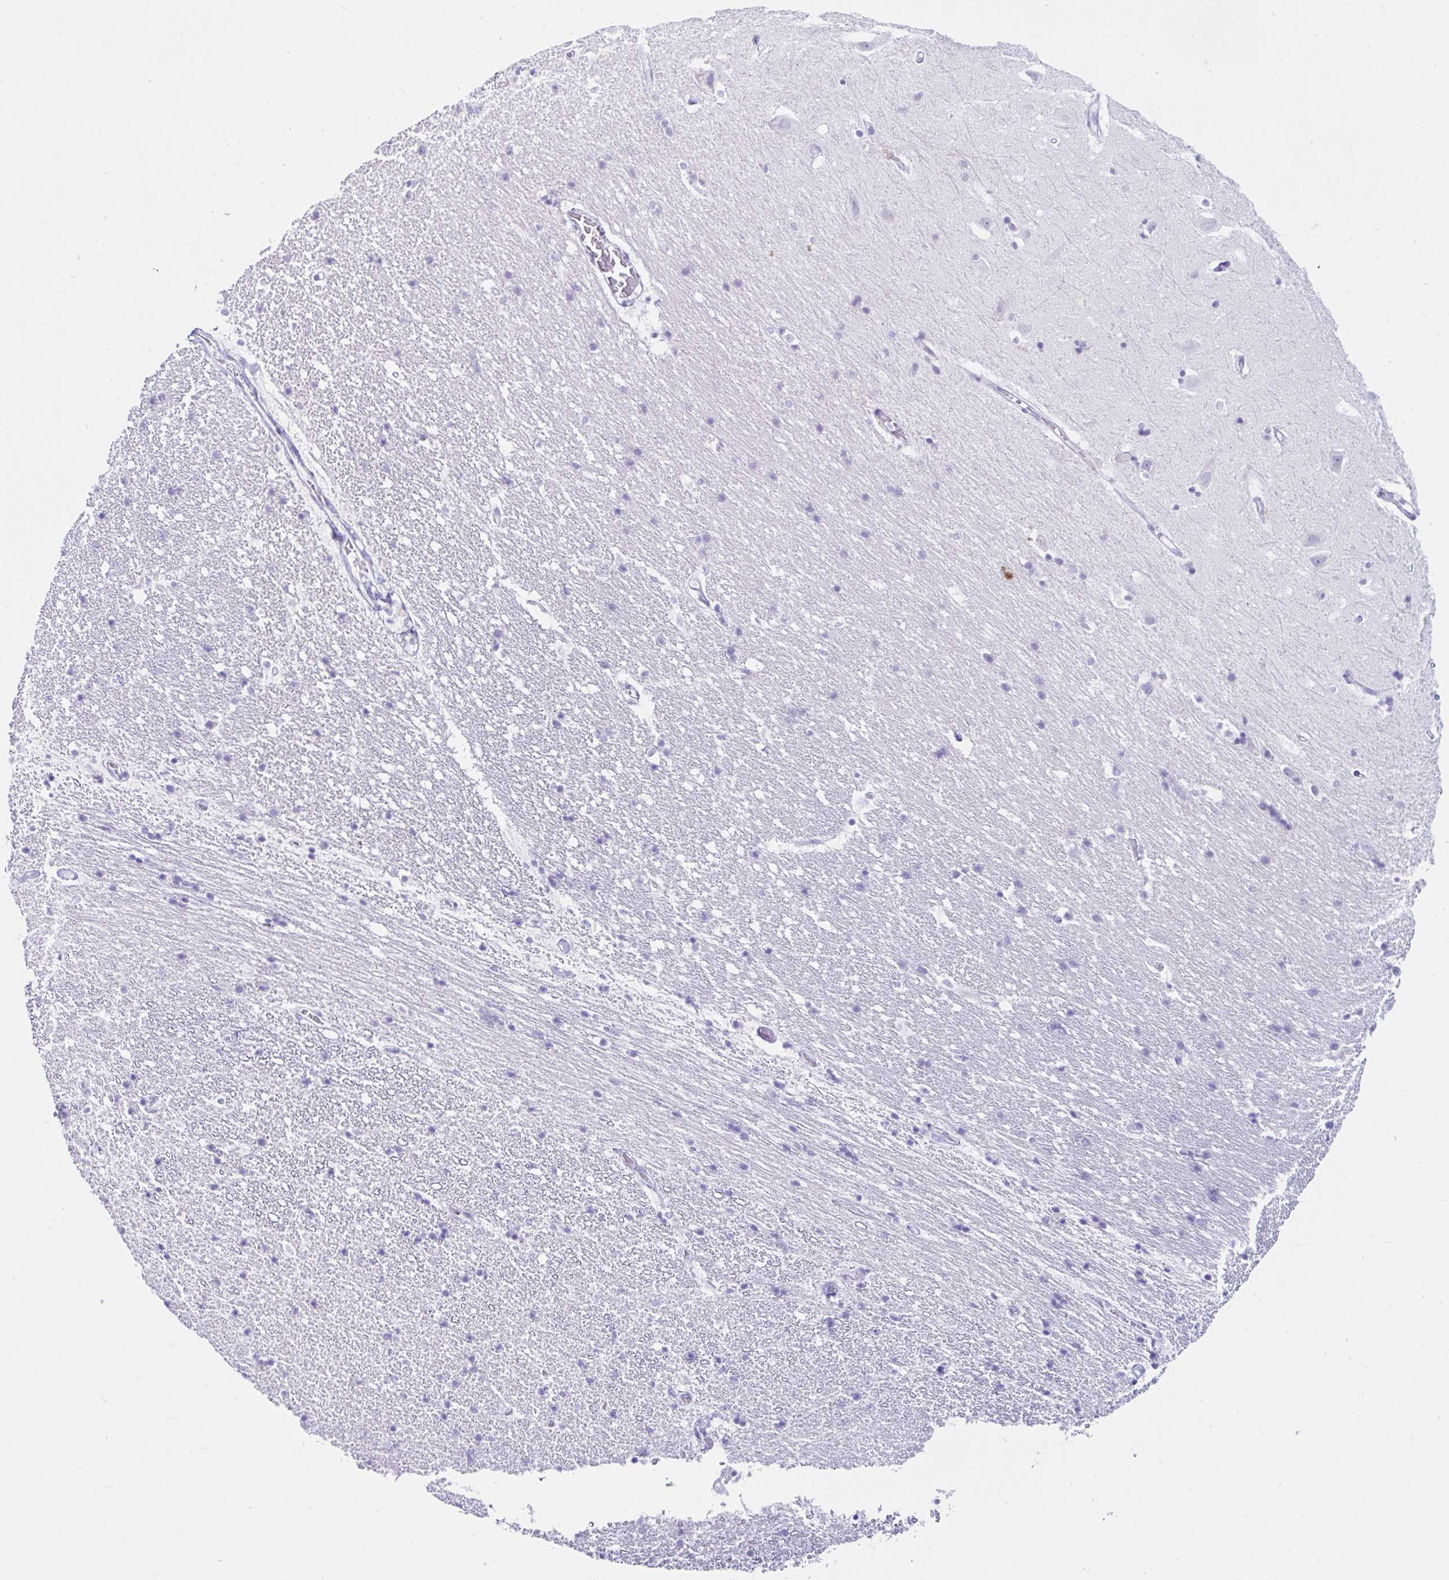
{"staining": {"intensity": "negative", "quantity": "none", "location": "none"}, "tissue": "hippocampus", "cell_type": "Glial cells", "image_type": "normal", "snomed": [{"axis": "morphology", "description": "Normal tissue, NOS"}, {"axis": "topography", "description": "Hippocampus"}], "caption": "This is an IHC photomicrograph of unremarkable hippocampus. There is no positivity in glial cells.", "gene": "BEST1", "patient": {"sex": "male", "age": 63}}